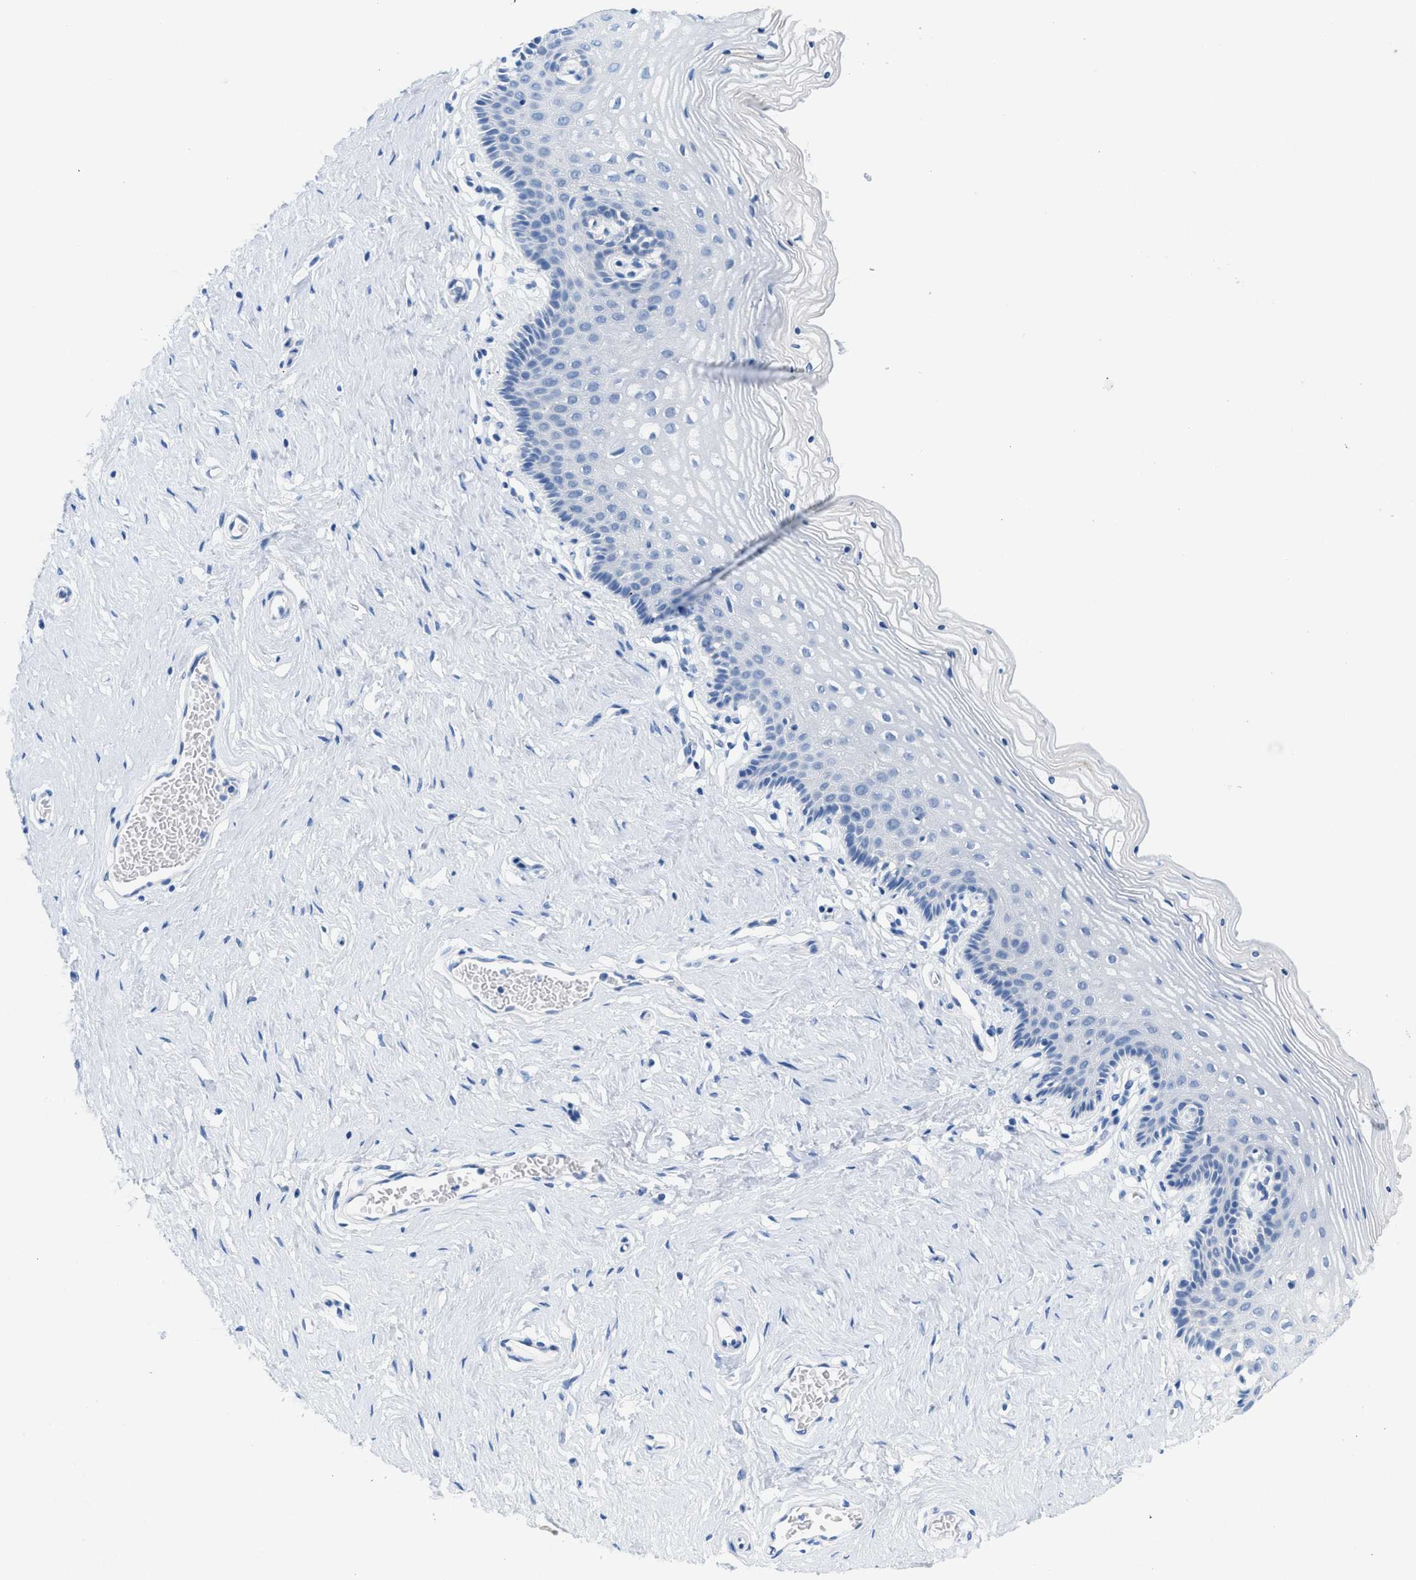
{"staining": {"intensity": "negative", "quantity": "none", "location": "none"}, "tissue": "vagina", "cell_type": "Squamous epithelial cells", "image_type": "normal", "snomed": [{"axis": "morphology", "description": "Normal tissue, NOS"}, {"axis": "topography", "description": "Vagina"}], "caption": "Squamous epithelial cells are negative for protein expression in unremarkable human vagina. (Immunohistochemistry (ihc), brightfield microscopy, high magnification).", "gene": "BPGM", "patient": {"sex": "female", "age": 32}}